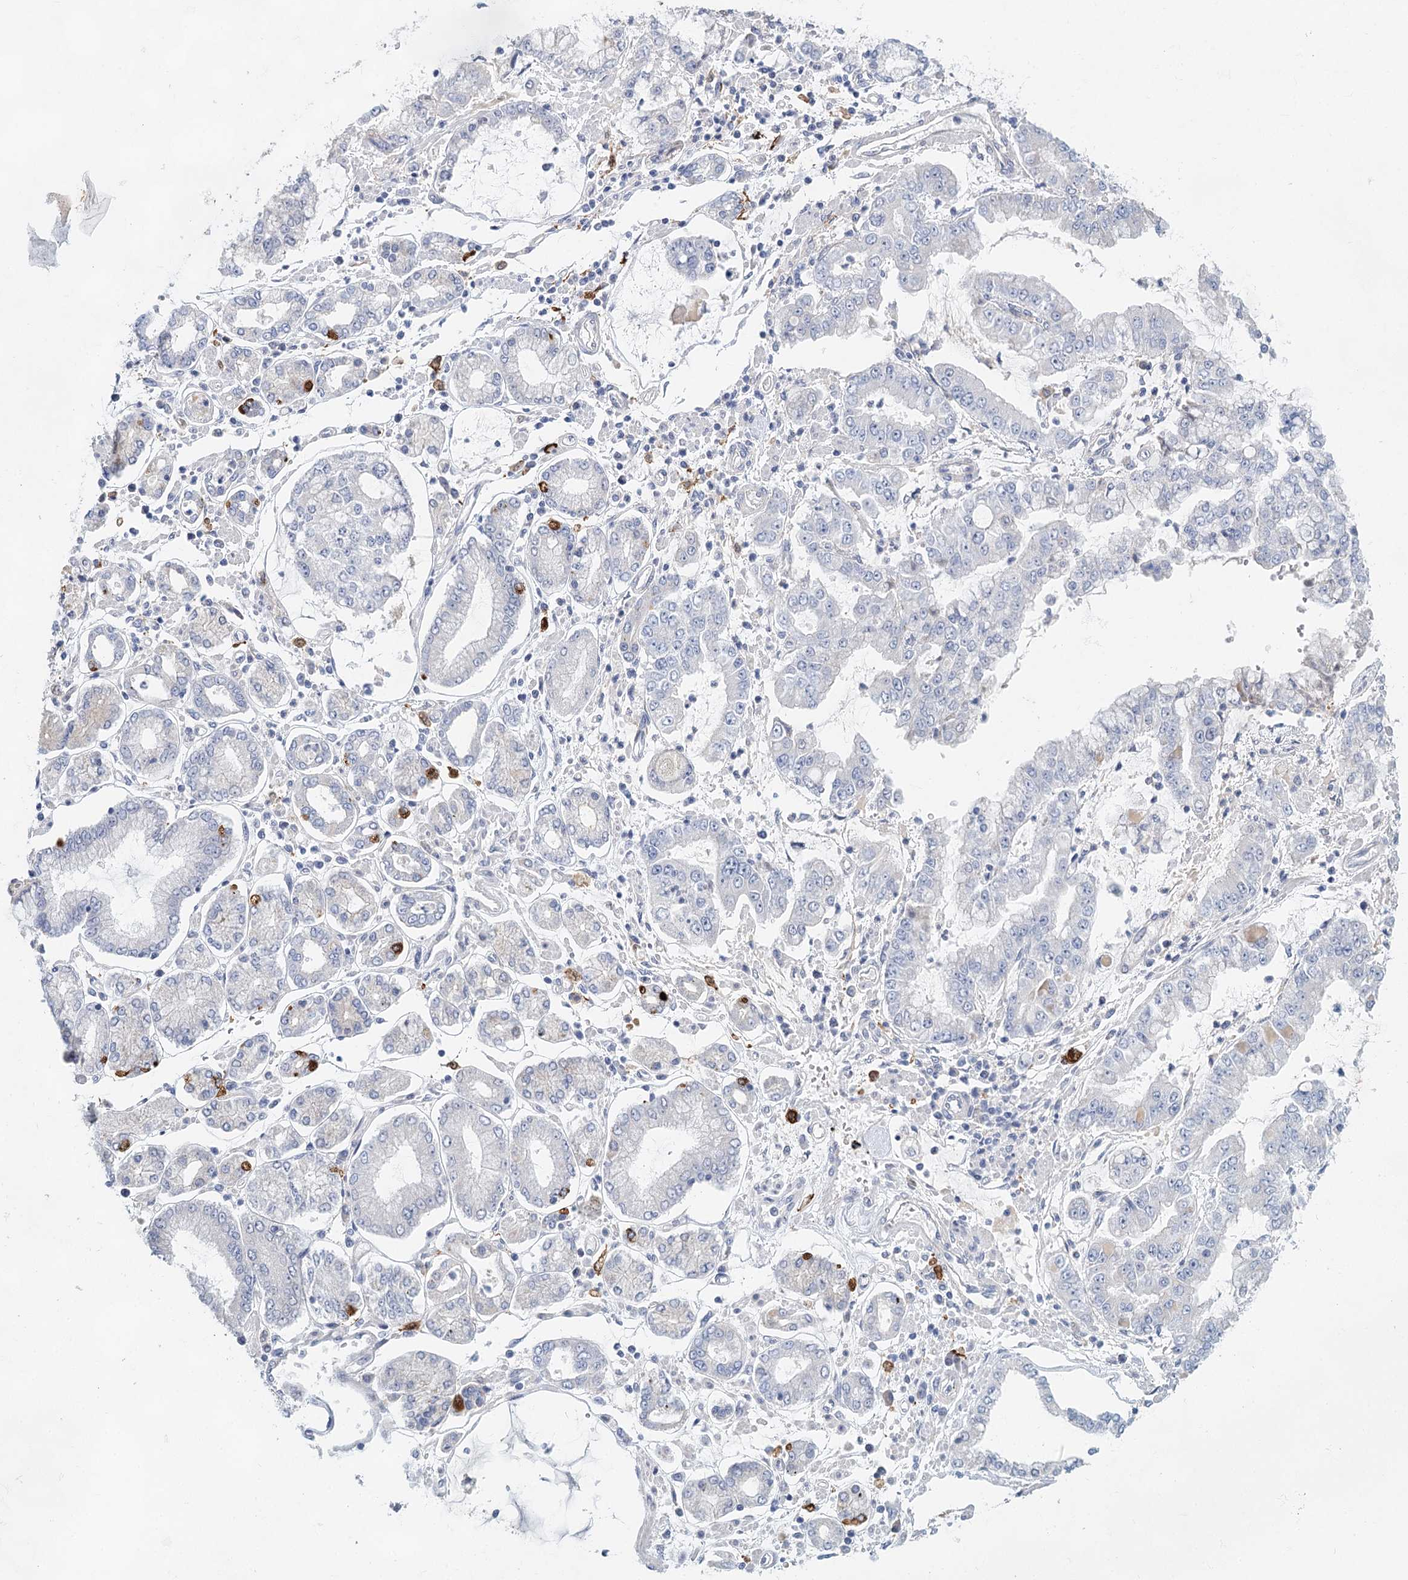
{"staining": {"intensity": "negative", "quantity": "none", "location": "none"}, "tissue": "stomach cancer", "cell_type": "Tumor cells", "image_type": "cancer", "snomed": [{"axis": "morphology", "description": "Adenocarcinoma, NOS"}, {"axis": "topography", "description": "Stomach"}], "caption": "DAB (3,3'-diaminobenzidine) immunohistochemical staining of adenocarcinoma (stomach) reveals no significant expression in tumor cells.", "gene": "SLC19A3", "patient": {"sex": "male", "age": 76}}